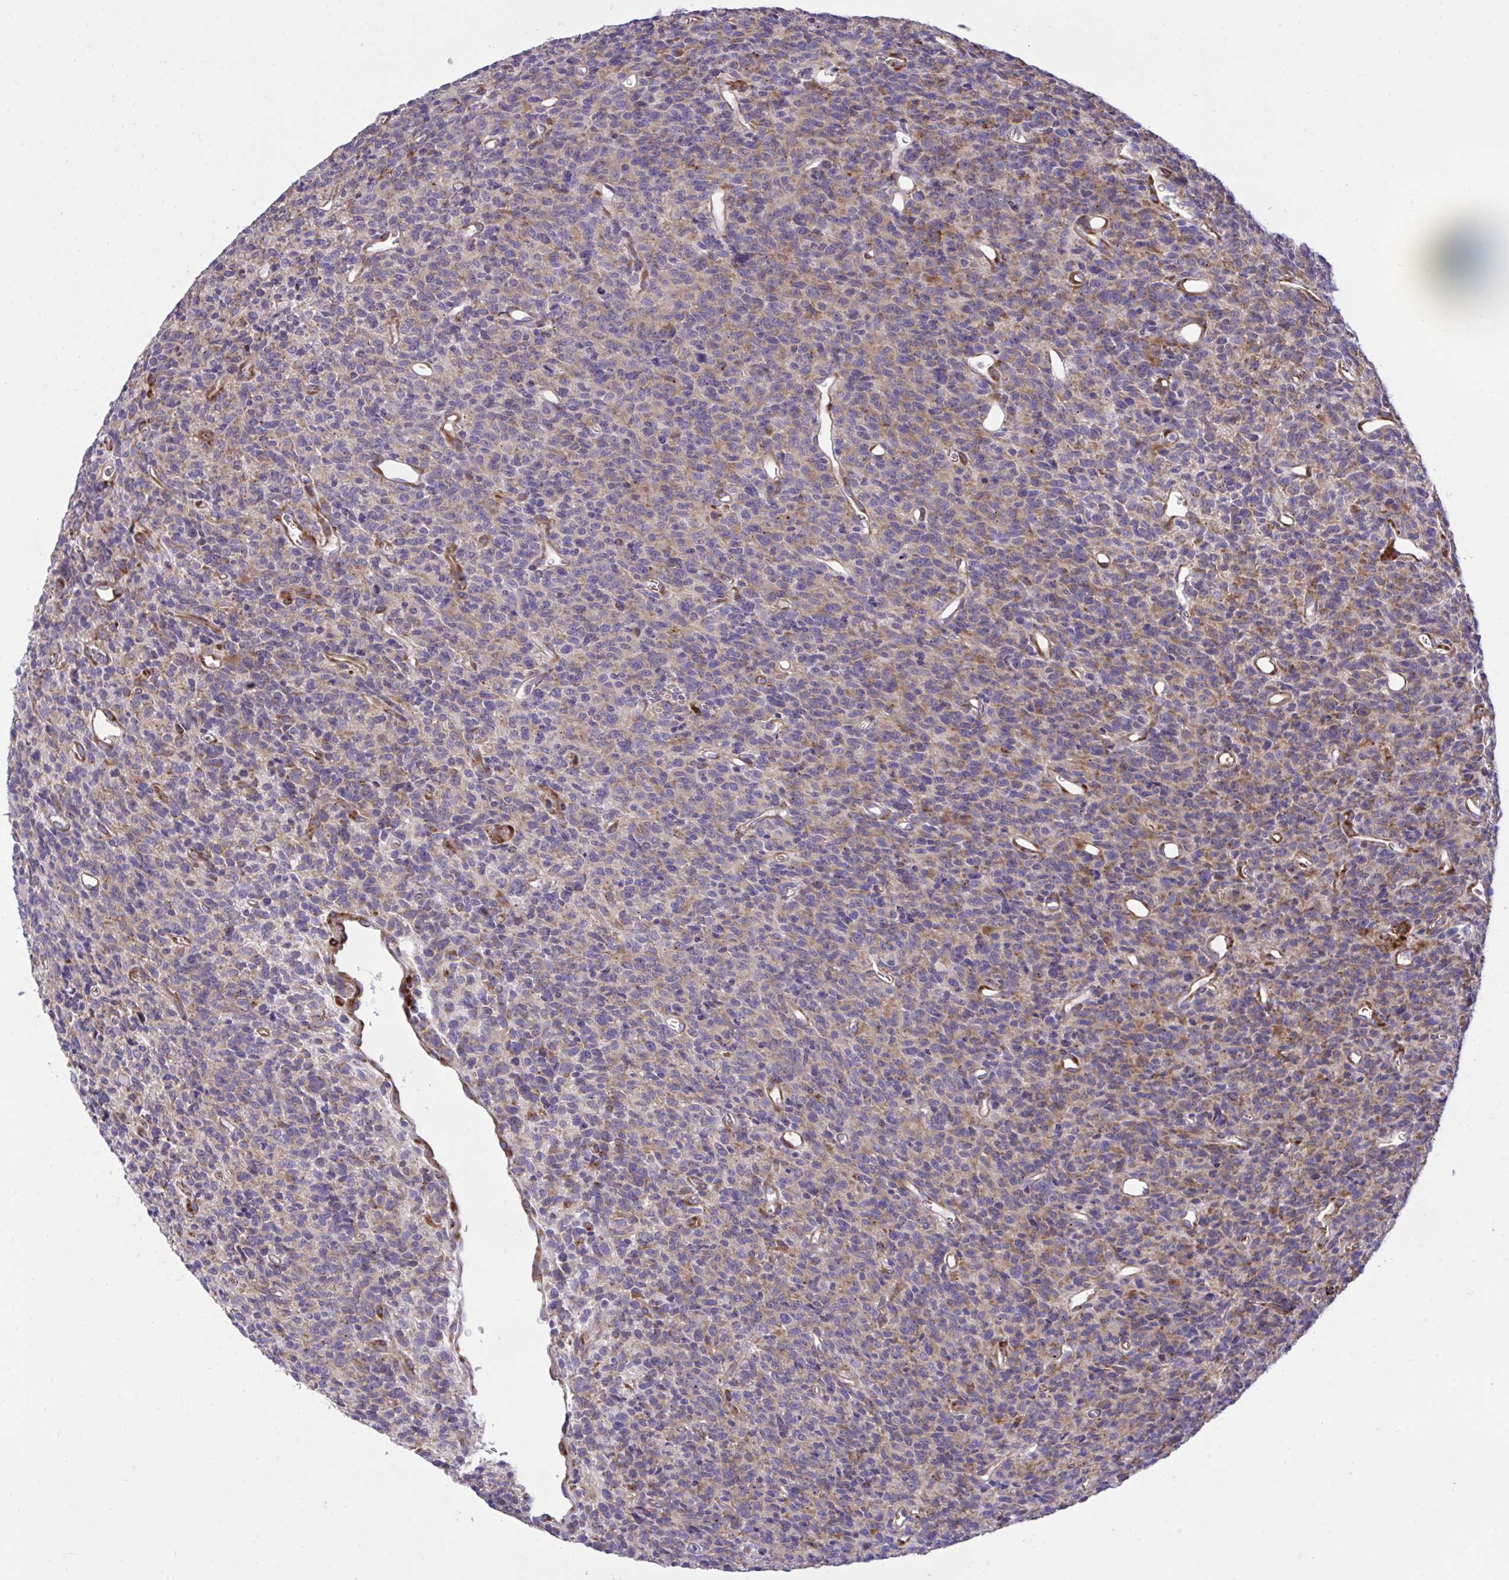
{"staining": {"intensity": "negative", "quantity": "none", "location": "none"}, "tissue": "glioma", "cell_type": "Tumor cells", "image_type": "cancer", "snomed": [{"axis": "morphology", "description": "Glioma, malignant, High grade"}, {"axis": "topography", "description": "Brain"}], "caption": "Tumor cells show no significant protein positivity in malignant glioma (high-grade). (DAB IHC with hematoxylin counter stain).", "gene": "RPS15", "patient": {"sex": "male", "age": 76}}